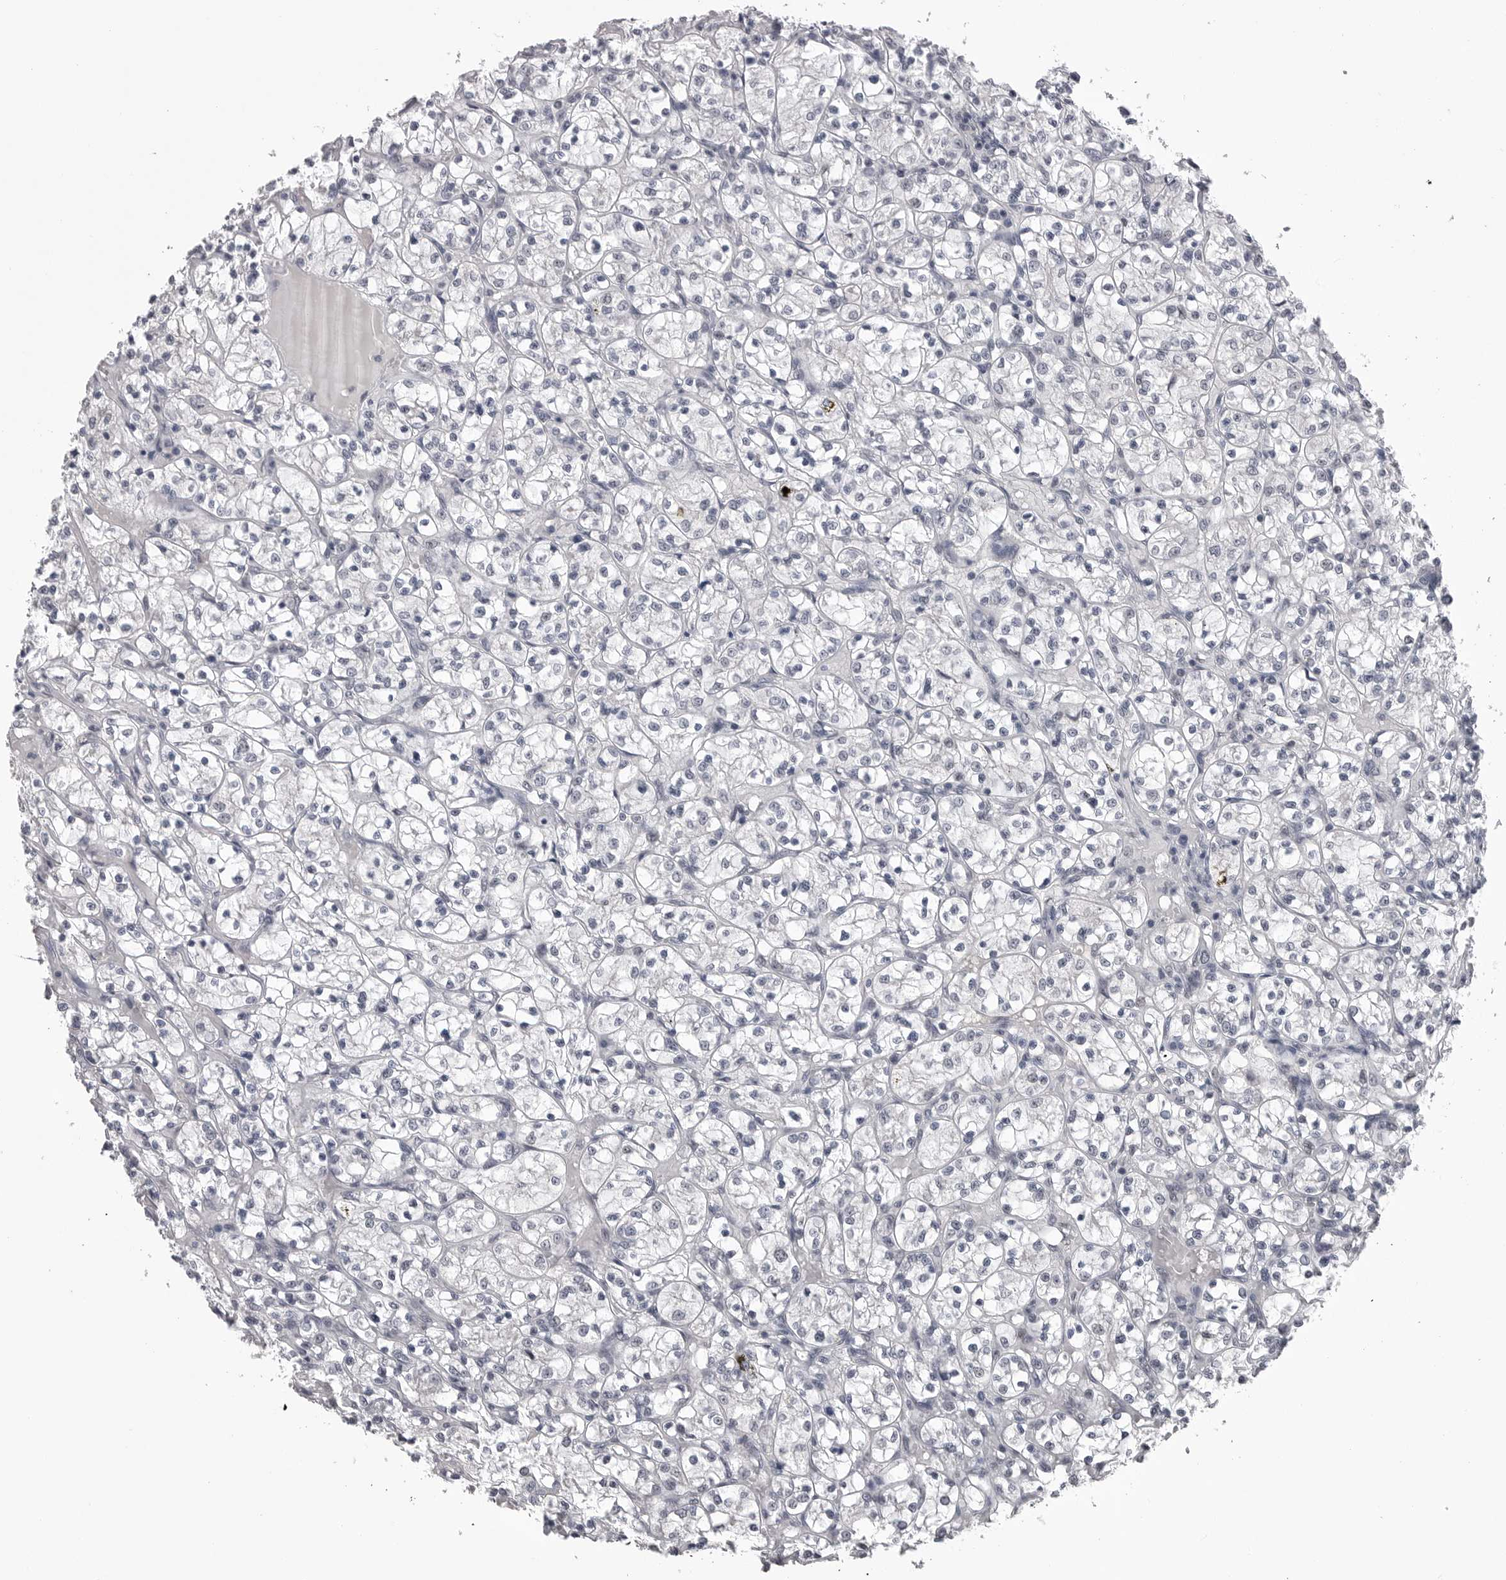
{"staining": {"intensity": "negative", "quantity": "none", "location": "none"}, "tissue": "renal cancer", "cell_type": "Tumor cells", "image_type": "cancer", "snomed": [{"axis": "morphology", "description": "Adenocarcinoma, NOS"}, {"axis": "topography", "description": "Kidney"}], "caption": "Tumor cells show no significant positivity in renal cancer.", "gene": "DLG2", "patient": {"sex": "female", "age": 69}}